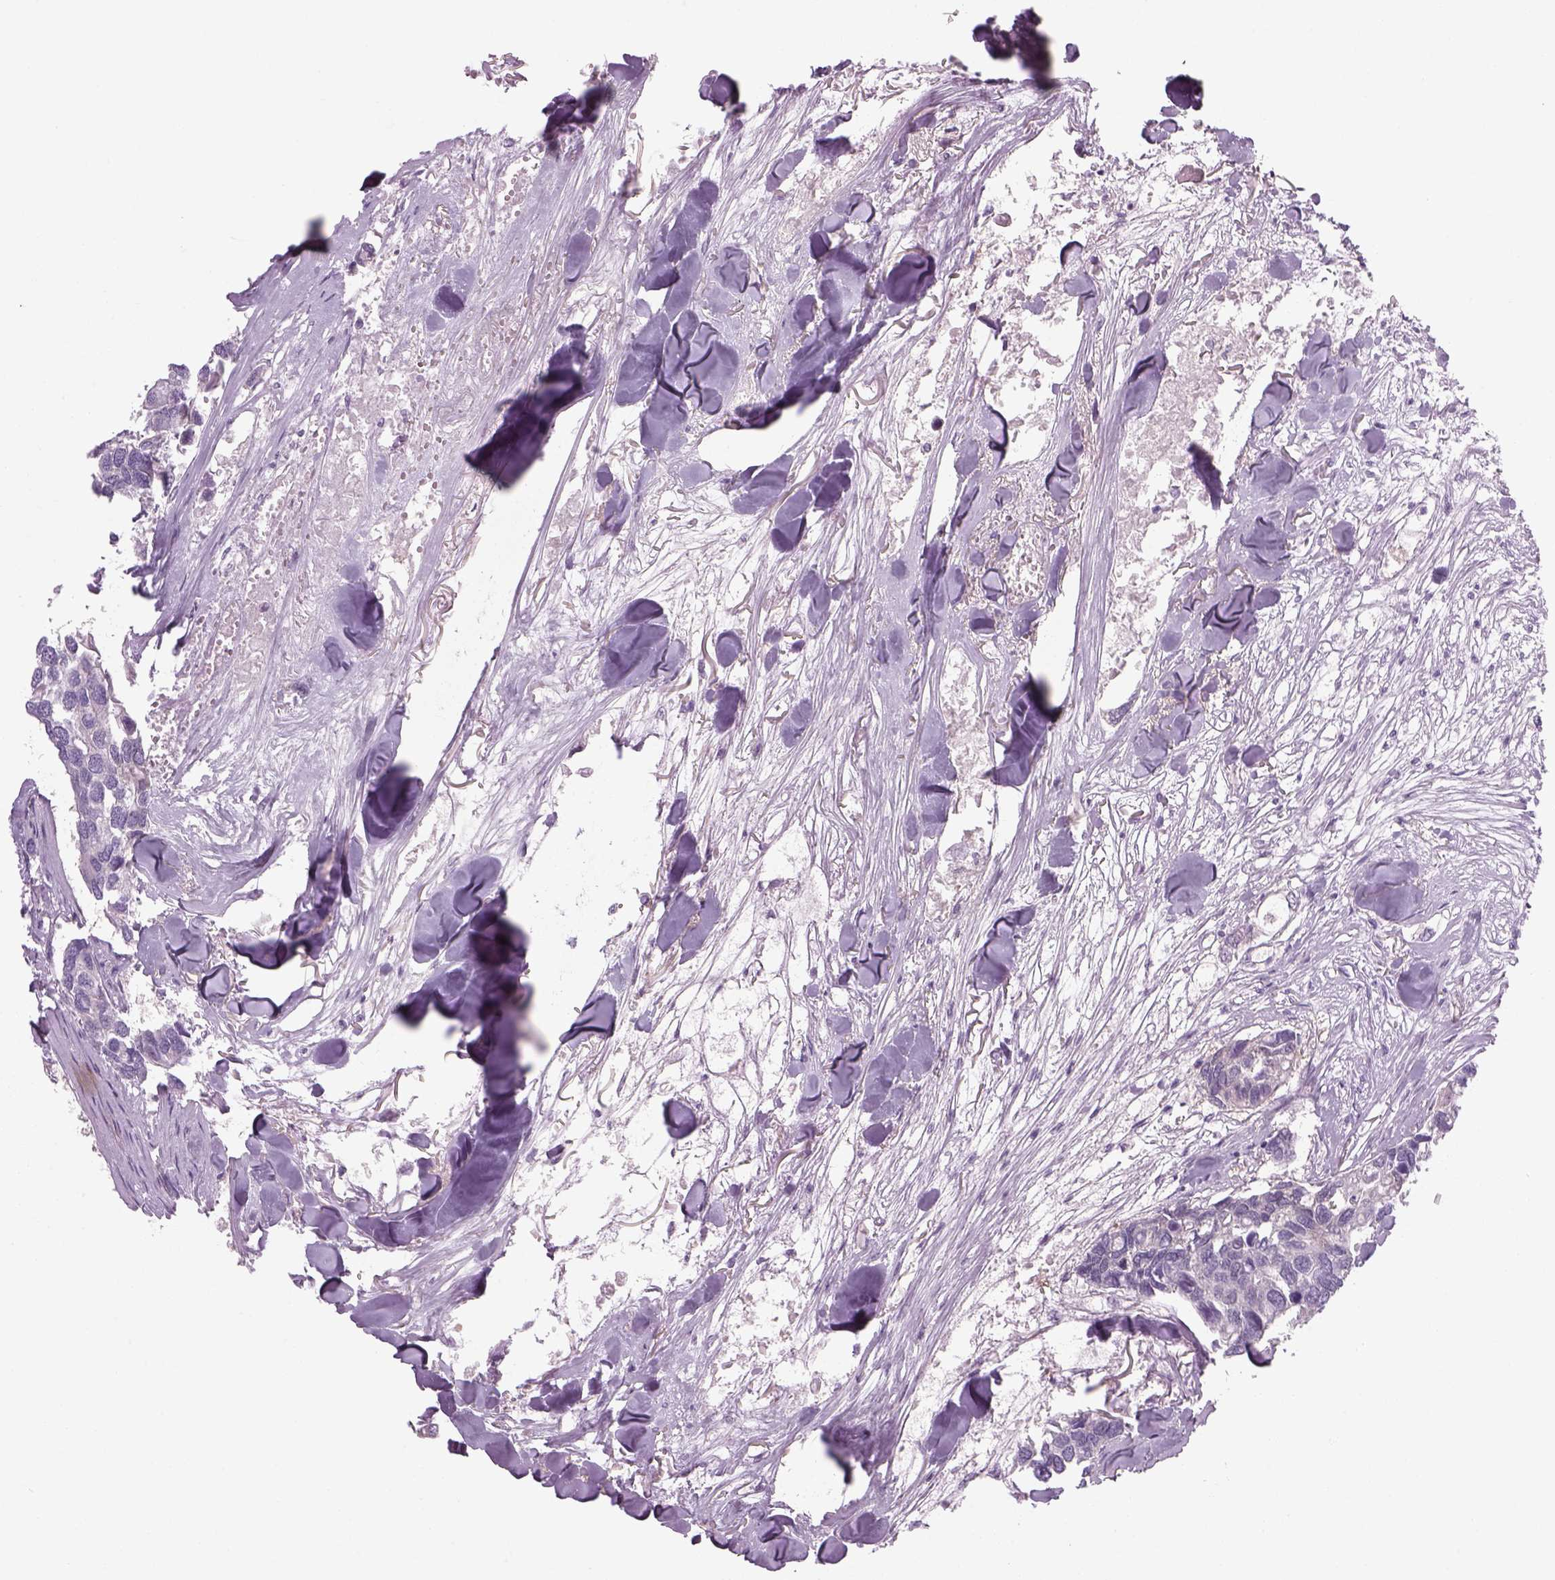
{"staining": {"intensity": "negative", "quantity": "none", "location": "none"}, "tissue": "breast cancer", "cell_type": "Tumor cells", "image_type": "cancer", "snomed": [{"axis": "morphology", "description": "Duct carcinoma"}, {"axis": "topography", "description": "Breast"}], "caption": "Immunohistochemistry micrograph of human breast invasive ductal carcinoma stained for a protein (brown), which shows no positivity in tumor cells. The staining is performed using DAB brown chromogen with nuclei counter-stained in using hematoxylin.", "gene": "MDH1B", "patient": {"sex": "female", "age": 83}}